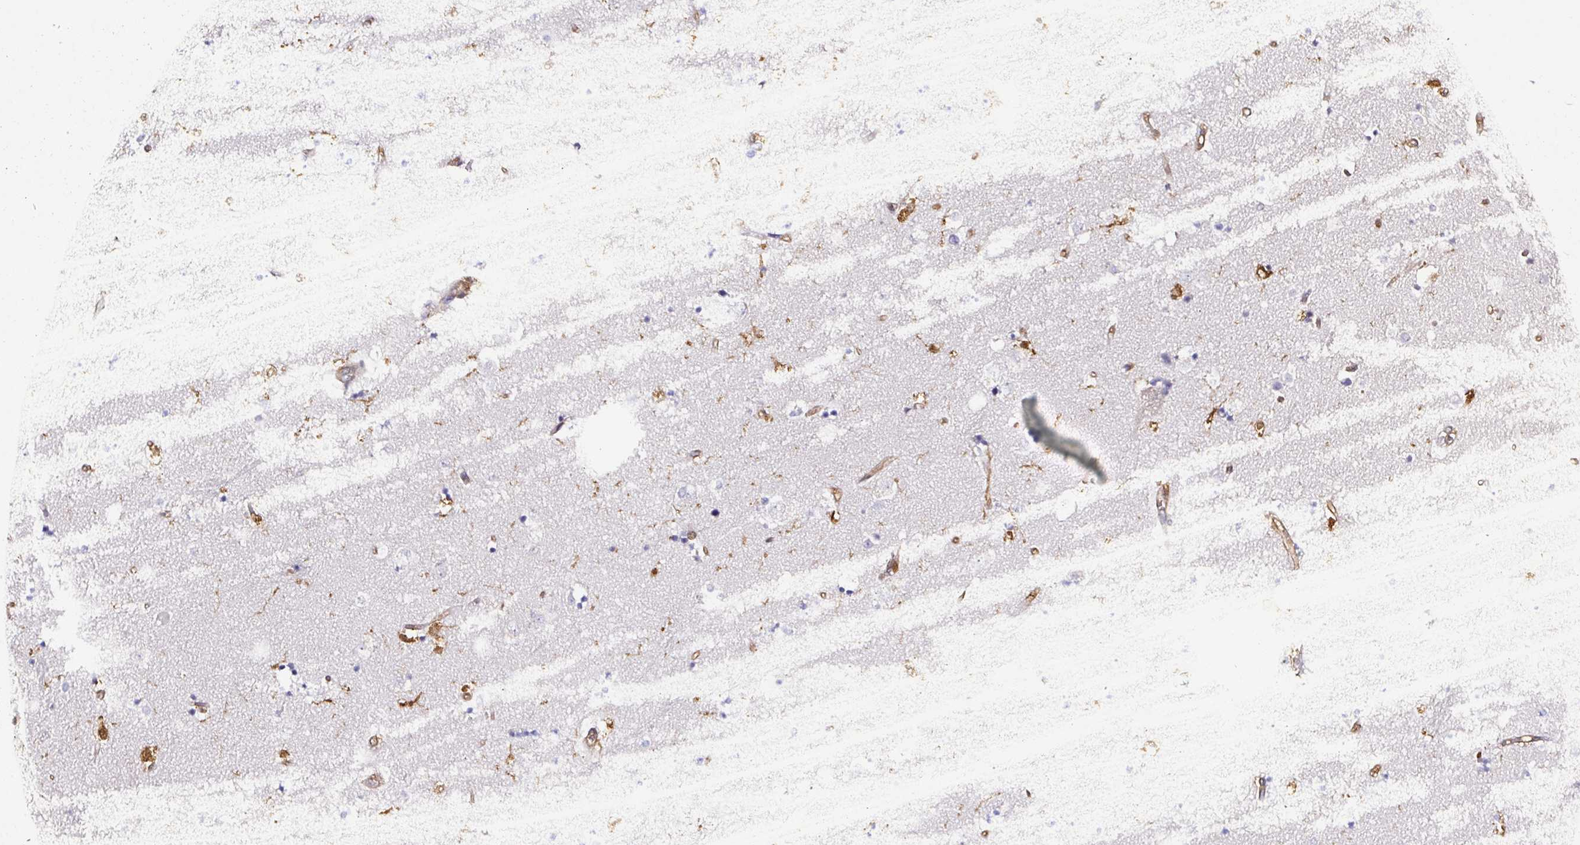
{"staining": {"intensity": "strong", "quantity": "<25%", "location": "cytoplasmic/membranous,nuclear"}, "tissue": "caudate", "cell_type": "Glial cells", "image_type": "normal", "snomed": [{"axis": "morphology", "description": "Normal tissue, NOS"}, {"axis": "topography", "description": "Lateral ventricle wall"}], "caption": "Caudate stained for a protein (brown) displays strong cytoplasmic/membranous,nuclear positive expression in about <25% of glial cells.", "gene": "ARHGDIB", "patient": {"sex": "male", "age": 58}}